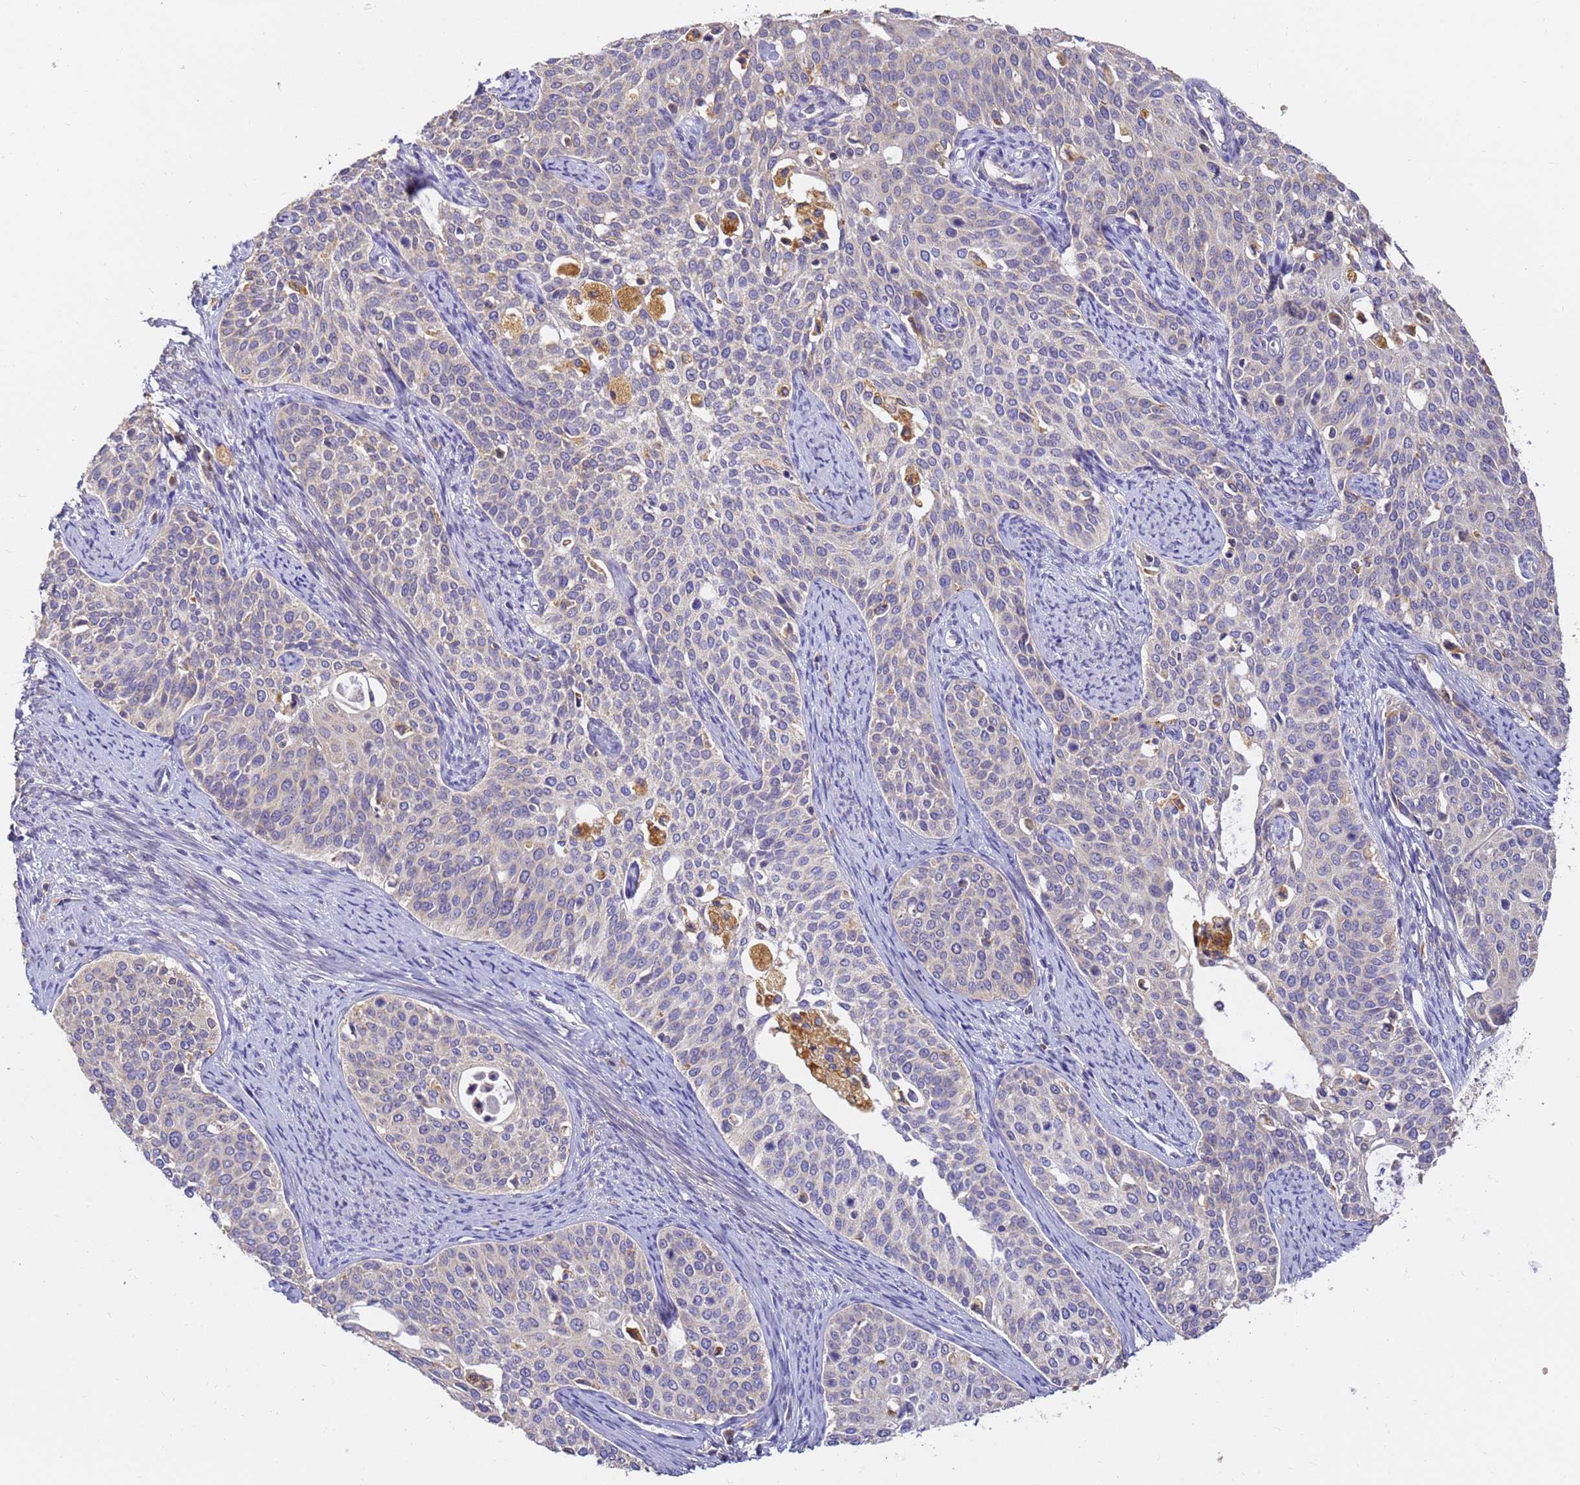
{"staining": {"intensity": "negative", "quantity": "none", "location": "none"}, "tissue": "cervical cancer", "cell_type": "Tumor cells", "image_type": "cancer", "snomed": [{"axis": "morphology", "description": "Squamous cell carcinoma, NOS"}, {"axis": "topography", "description": "Cervix"}], "caption": "The IHC micrograph has no significant positivity in tumor cells of cervical cancer tissue.", "gene": "ARL8B", "patient": {"sex": "female", "age": 44}}